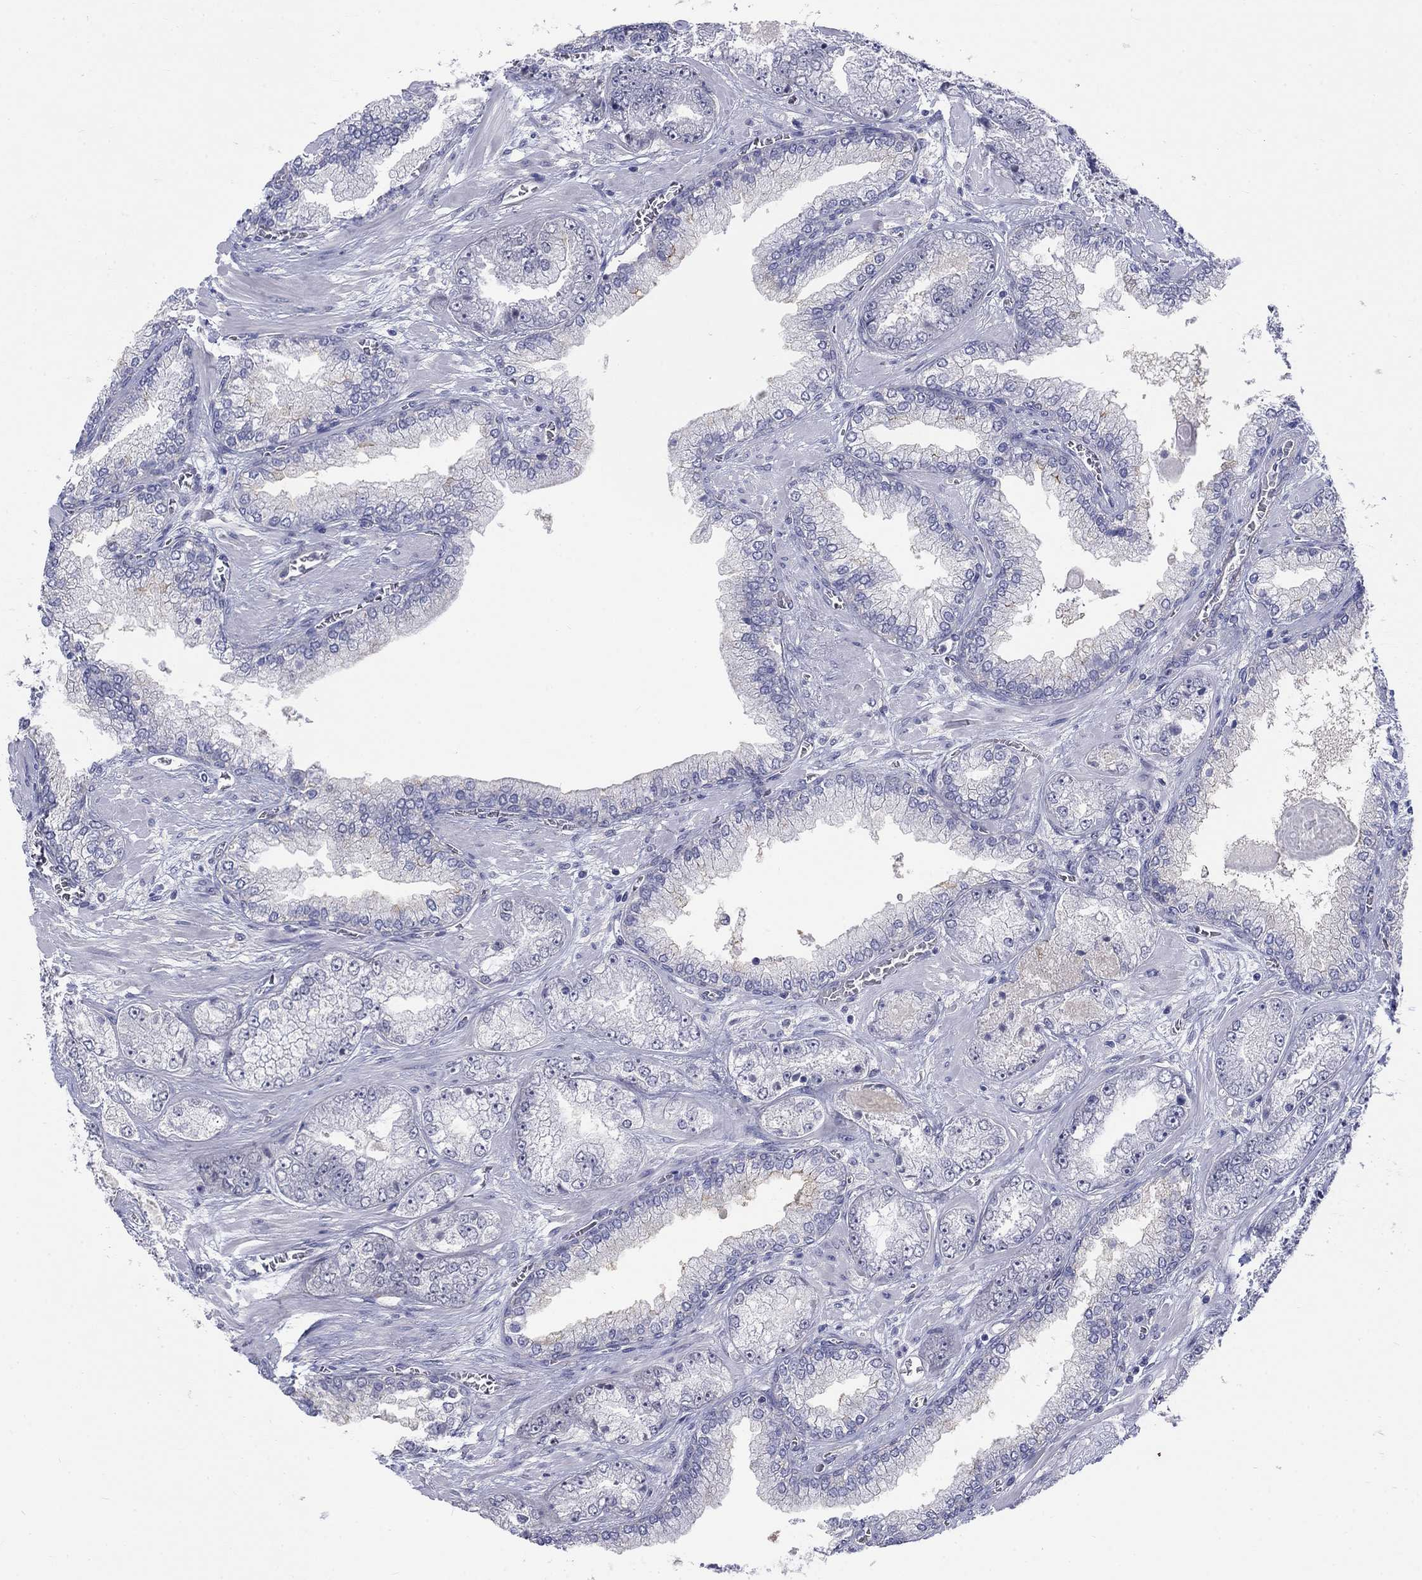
{"staining": {"intensity": "moderate", "quantity": "<25%", "location": "cytoplasmic/membranous"}, "tissue": "prostate cancer", "cell_type": "Tumor cells", "image_type": "cancer", "snomed": [{"axis": "morphology", "description": "Adenocarcinoma, Low grade"}, {"axis": "topography", "description": "Prostate"}], "caption": "The image displays a brown stain indicating the presence of a protein in the cytoplasmic/membranous of tumor cells in adenocarcinoma (low-grade) (prostate). The staining is performed using DAB brown chromogen to label protein expression. The nuclei are counter-stained blue using hematoxylin.", "gene": "EGFLAM", "patient": {"sex": "male", "age": 57}}